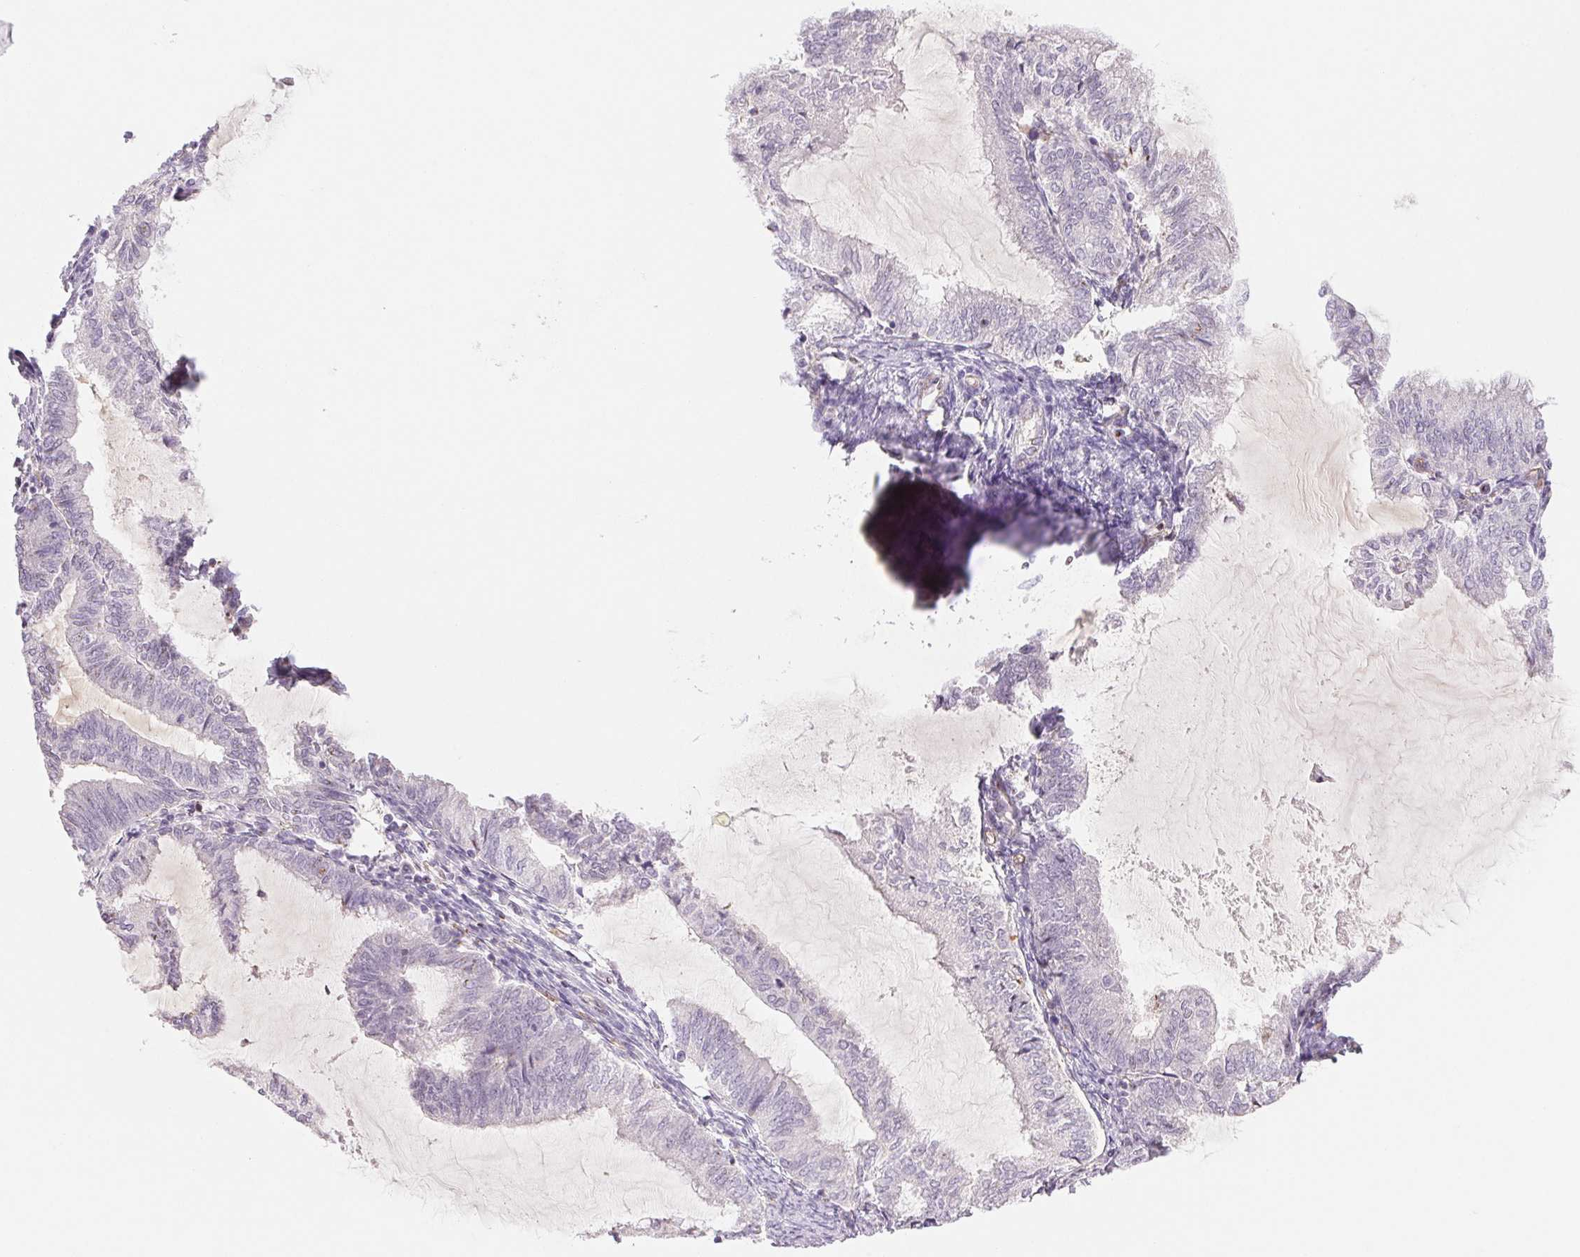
{"staining": {"intensity": "negative", "quantity": "none", "location": "none"}, "tissue": "endometrial cancer", "cell_type": "Tumor cells", "image_type": "cancer", "snomed": [{"axis": "morphology", "description": "Adenocarcinoma, NOS"}, {"axis": "topography", "description": "Endometrium"}], "caption": "Immunohistochemical staining of endometrial cancer shows no significant staining in tumor cells. (DAB (3,3'-diaminobenzidine) IHC with hematoxylin counter stain).", "gene": "ANKRD13B", "patient": {"sex": "female", "age": 79}}